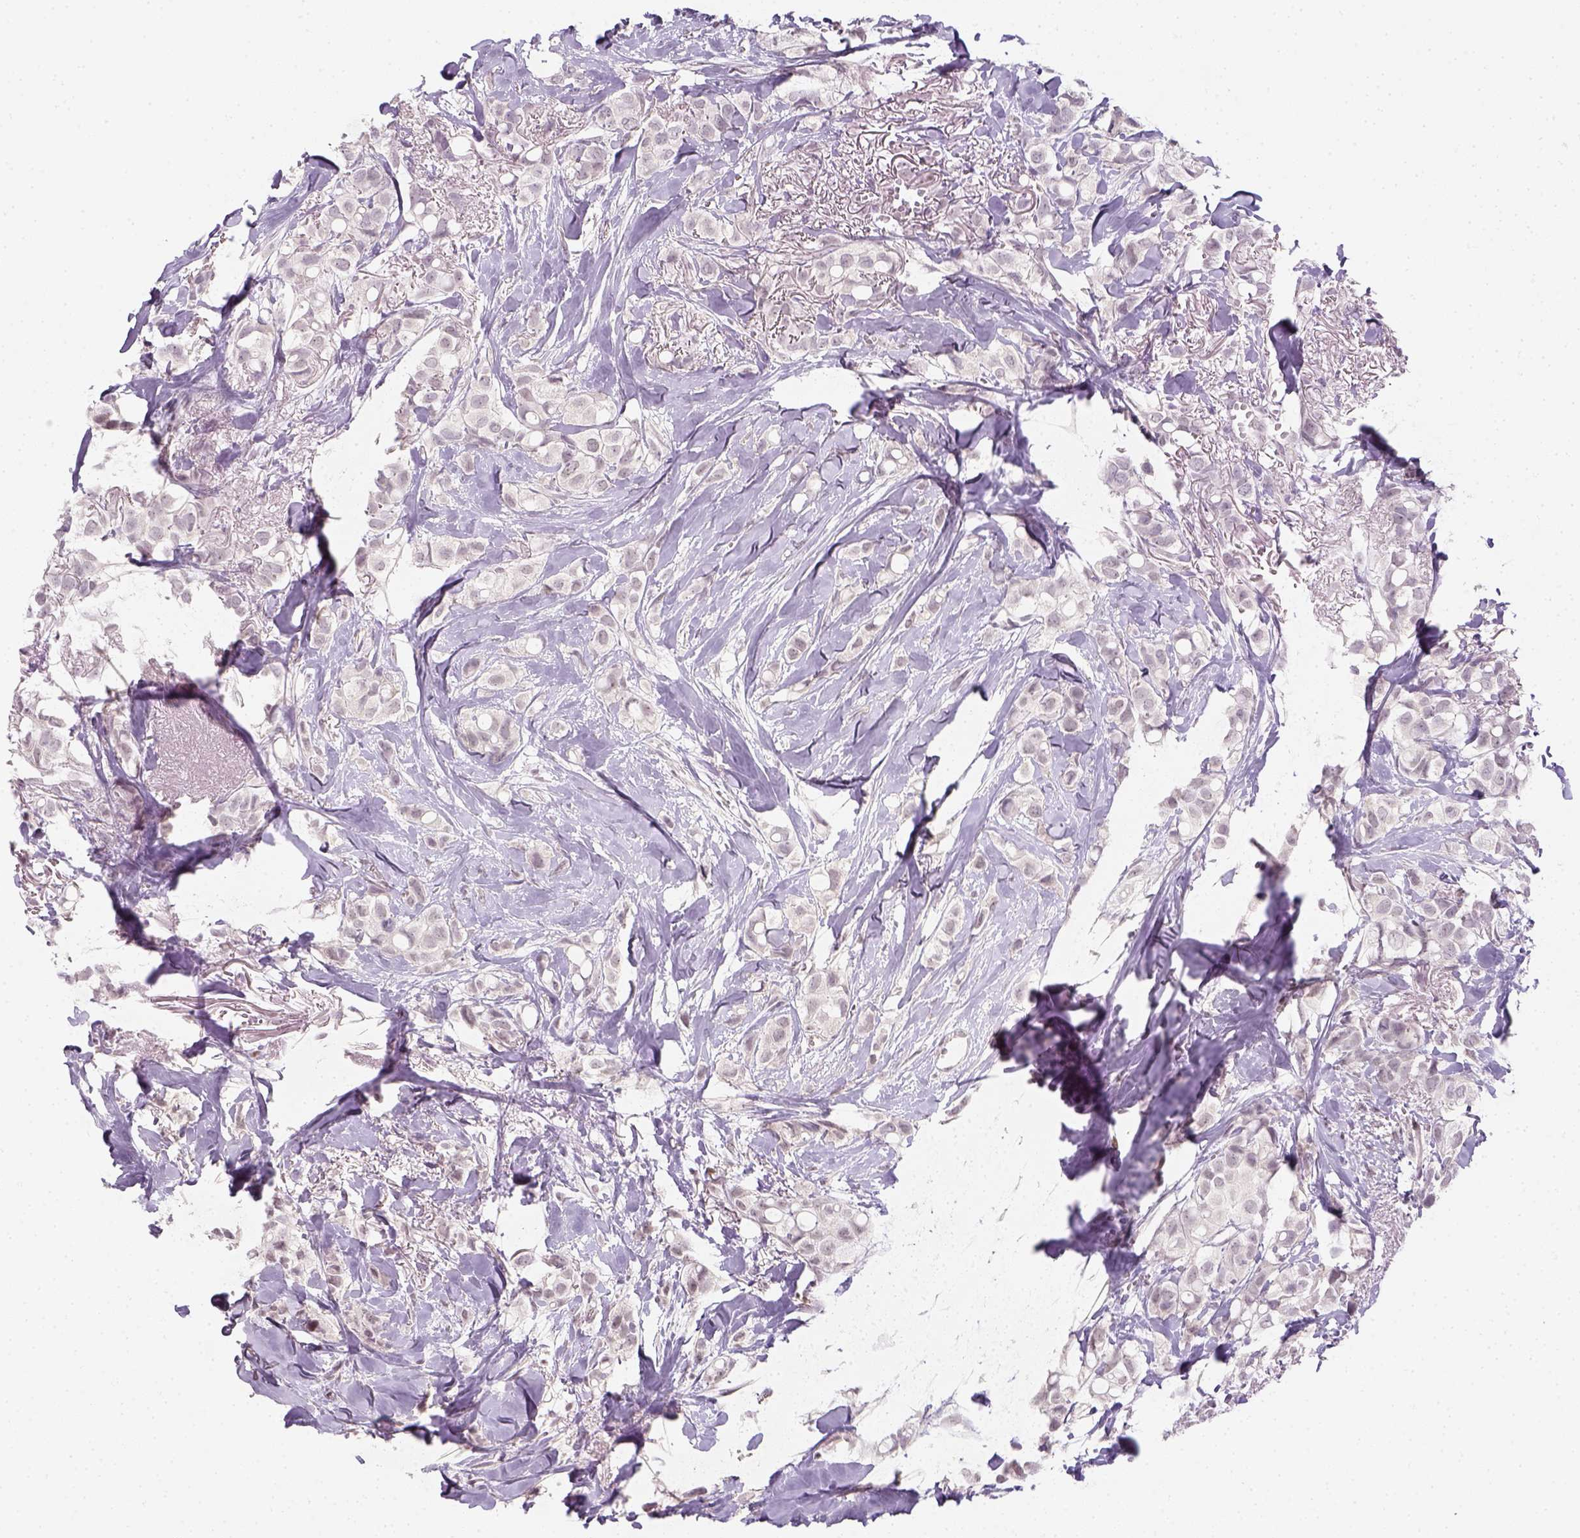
{"staining": {"intensity": "negative", "quantity": "none", "location": "none"}, "tissue": "breast cancer", "cell_type": "Tumor cells", "image_type": "cancer", "snomed": [{"axis": "morphology", "description": "Duct carcinoma"}, {"axis": "topography", "description": "Breast"}], "caption": "Immunohistochemistry (IHC) histopathology image of neoplastic tissue: human invasive ductal carcinoma (breast) stained with DAB (3,3'-diaminobenzidine) exhibits no significant protein staining in tumor cells.", "gene": "MAGEB3", "patient": {"sex": "female", "age": 85}}